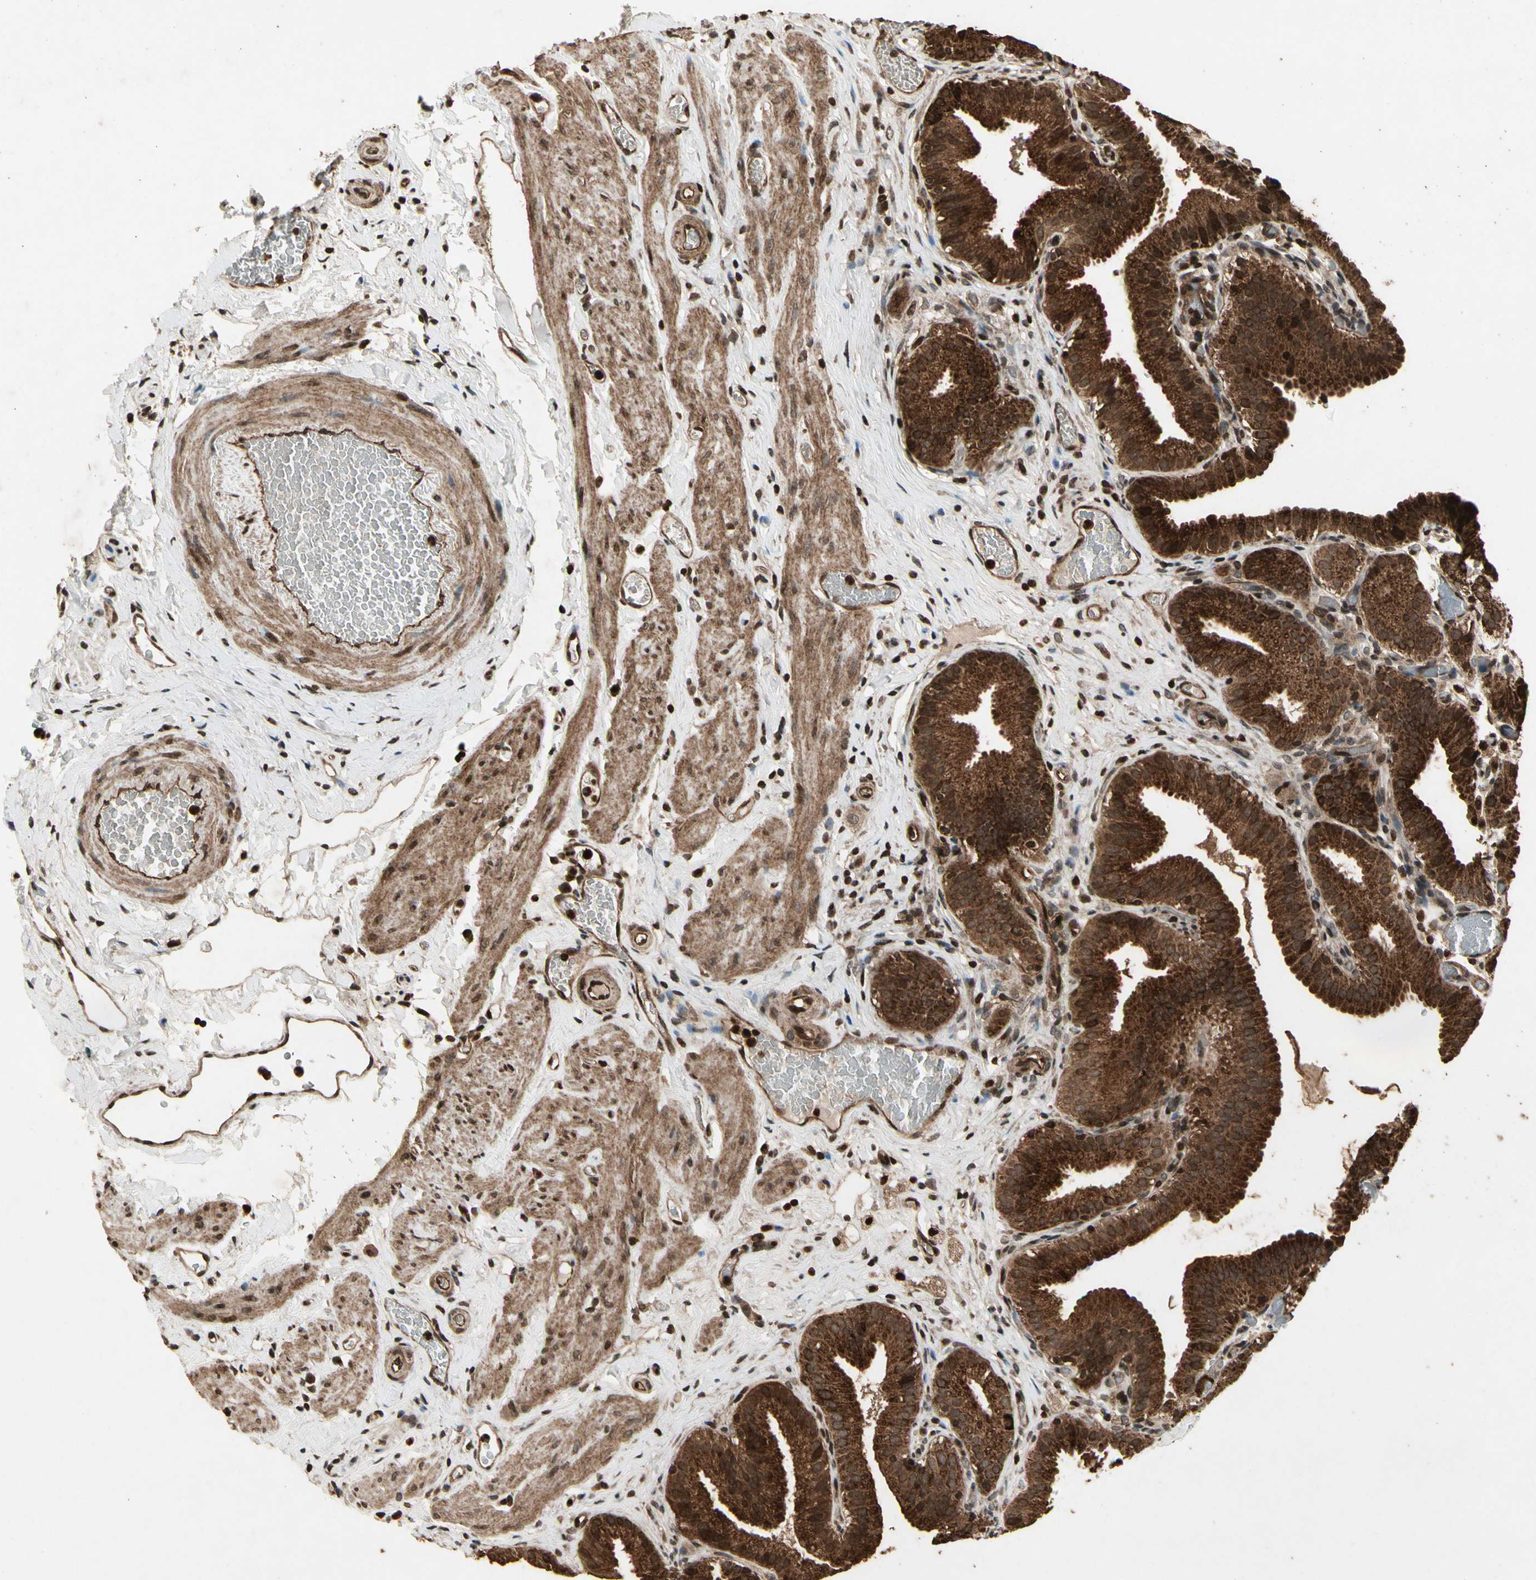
{"staining": {"intensity": "strong", "quantity": ">75%", "location": "cytoplasmic/membranous"}, "tissue": "gallbladder", "cell_type": "Glandular cells", "image_type": "normal", "snomed": [{"axis": "morphology", "description": "Normal tissue, NOS"}, {"axis": "topography", "description": "Gallbladder"}], "caption": "Human gallbladder stained with a brown dye exhibits strong cytoplasmic/membranous positive staining in approximately >75% of glandular cells.", "gene": "GLRX", "patient": {"sex": "male", "age": 54}}